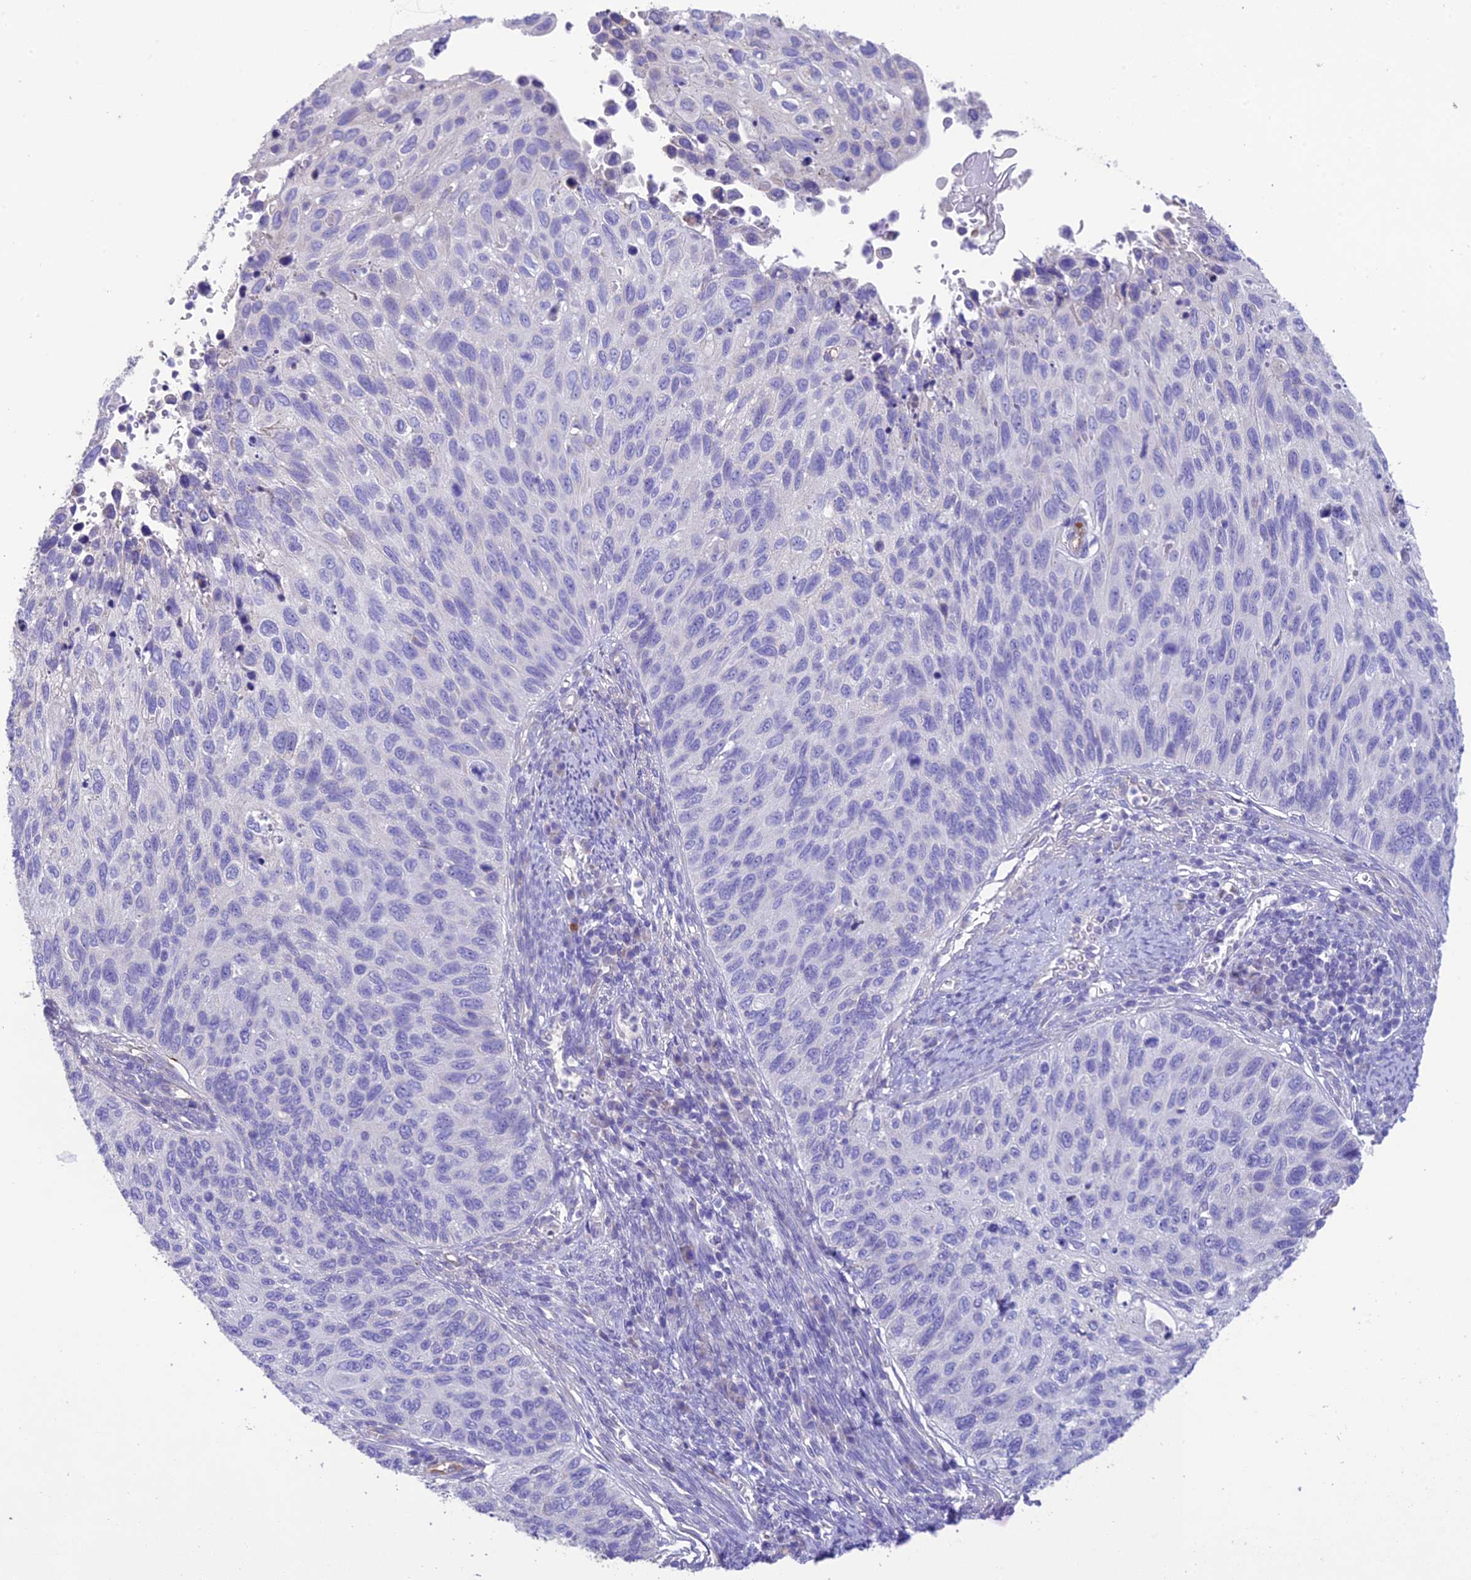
{"staining": {"intensity": "negative", "quantity": "none", "location": "none"}, "tissue": "cervical cancer", "cell_type": "Tumor cells", "image_type": "cancer", "snomed": [{"axis": "morphology", "description": "Squamous cell carcinoma, NOS"}, {"axis": "topography", "description": "Cervix"}], "caption": "Immunohistochemistry (IHC) of human cervical squamous cell carcinoma shows no expression in tumor cells.", "gene": "HSD17B2", "patient": {"sex": "female", "age": 70}}